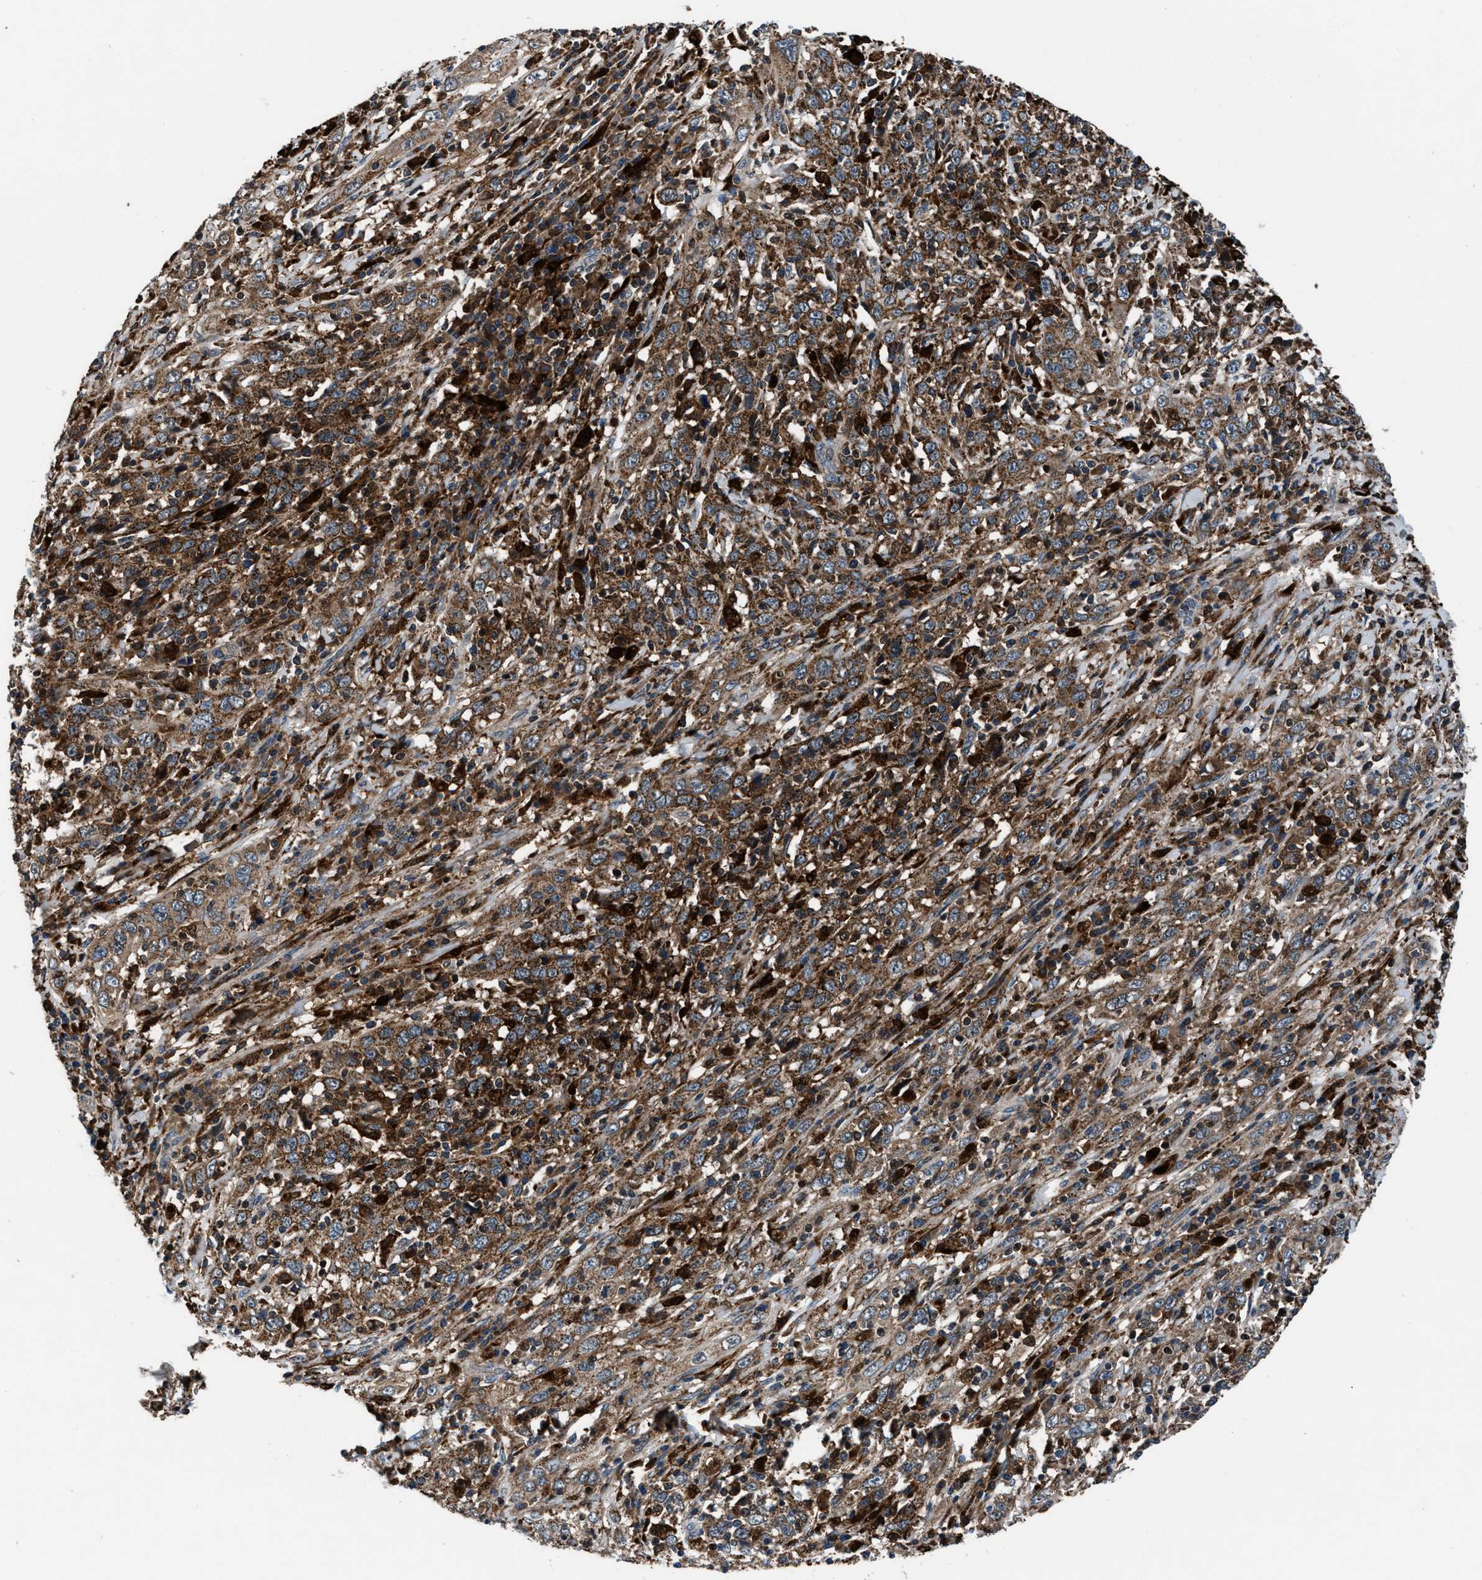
{"staining": {"intensity": "strong", "quantity": ">75%", "location": "cytoplasmic/membranous"}, "tissue": "cervical cancer", "cell_type": "Tumor cells", "image_type": "cancer", "snomed": [{"axis": "morphology", "description": "Squamous cell carcinoma, NOS"}, {"axis": "topography", "description": "Cervix"}], "caption": "Protein expression analysis of cervical cancer displays strong cytoplasmic/membranous expression in approximately >75% of tumor cells. (Stains: DAB (3,3'-diaminobenzidine) in brown, nuclei in blue, Microscopy: brightfield microscopy at high magnification).", "gene": "FAM221A", "patient": {"sex": "female", "age": 46}}